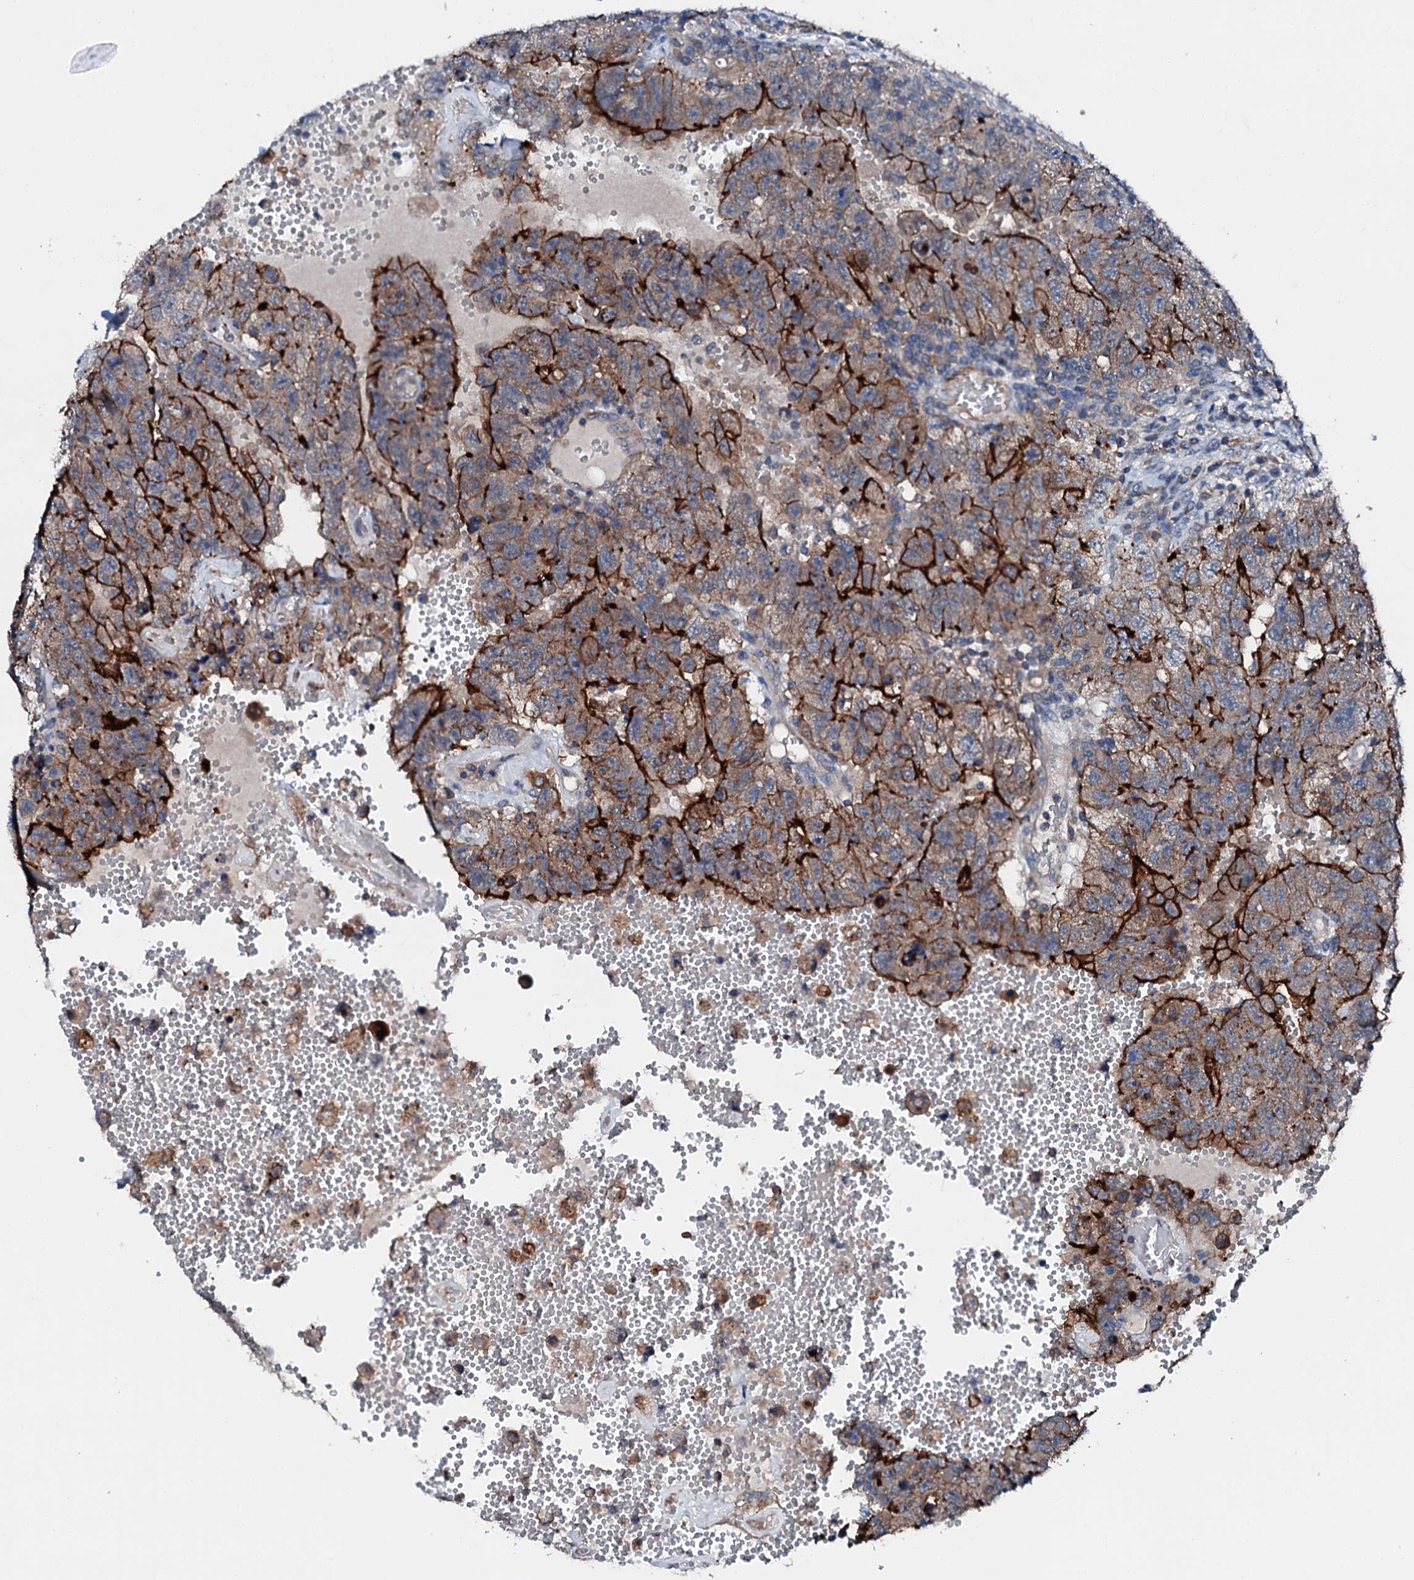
{"staining": {"intensity": "strong", "quantity": "25%-75%", "location": "cytoplasmic/membranous"}, "tissue": "testis cancer", "cell_type": "Tumor cells", "image_type": "cancer", "snomed": [{"axis": "morphology", "description": "Carcinoma, Embryonal, NOS"}, {"axis": "topography", "description": "Testis"}], "caption": "Testis cancer (embryonal carcinoma) stained with DAB (3,3'-diaminobenzidine) immunohistochemistry exhibits high levels of strong cytoplasmic/membranous expression in about 25%-75% of tumor cells.", "gene": "FGD4", "patient": {"sex": "male", "age": 26}}